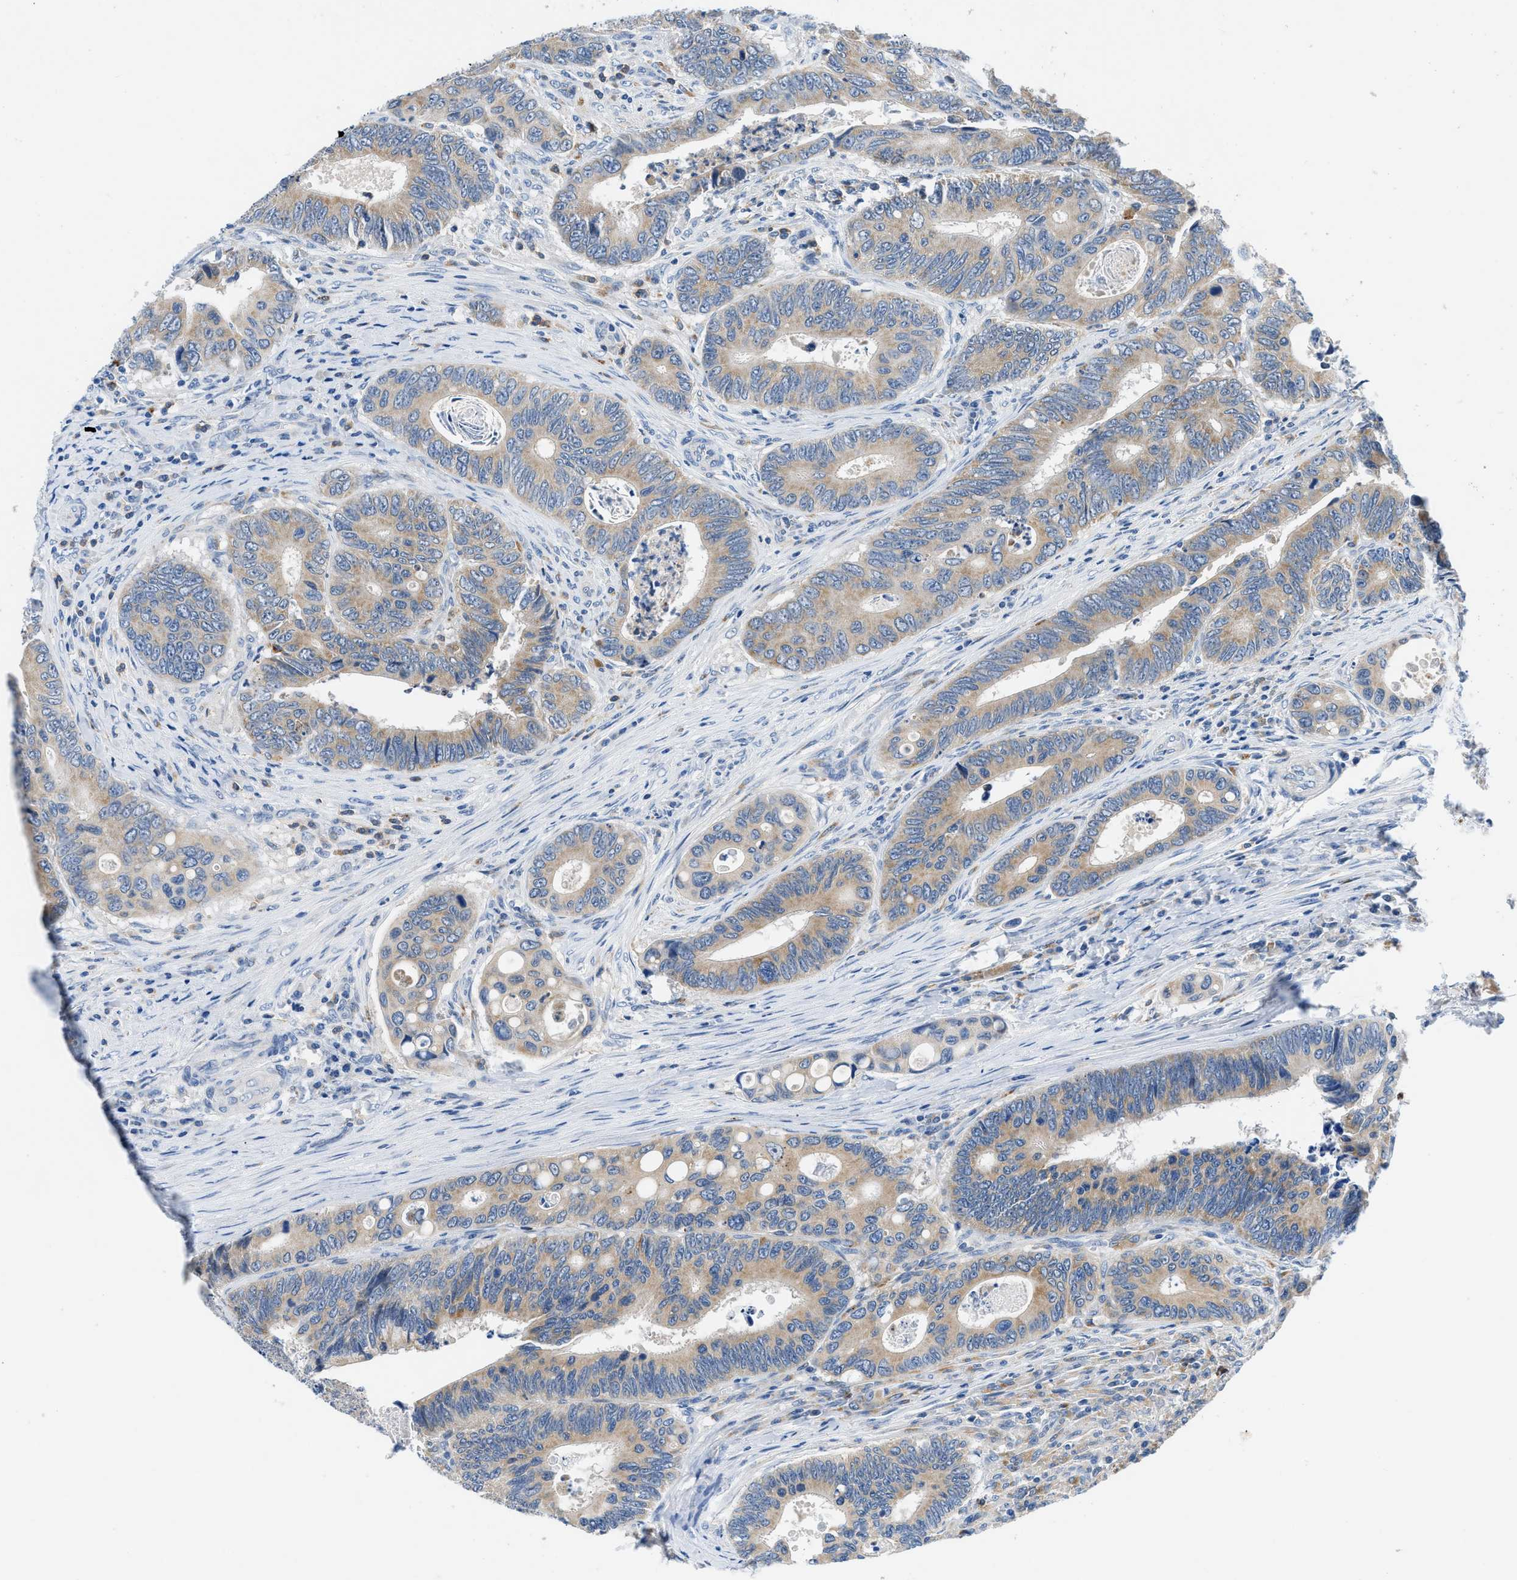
{"staining": {"intensity": "weak", "quantity": ">75%", "location": "cytoplasmic/membranous"}, "tissue": "colorectal cancer", "cell_type": "Tumor cells", "image_type": "cancer", "snomed": [{"axis": "morphology", "description": "Inflammation, NOS"}, {"axis": "morphology", "description": "Adenocarcinoma, NOS"}, {"axis": "topography", "description": "Colon"}], "caption": "Human colorectal adenocarcinoma stained for a protein (brown) shows weak cytoplasmic/membranous positive staining in approximately >75% of tumor cells.", "gene": "ADGRE3", "patient": {"sex": "male", "age": 72}}